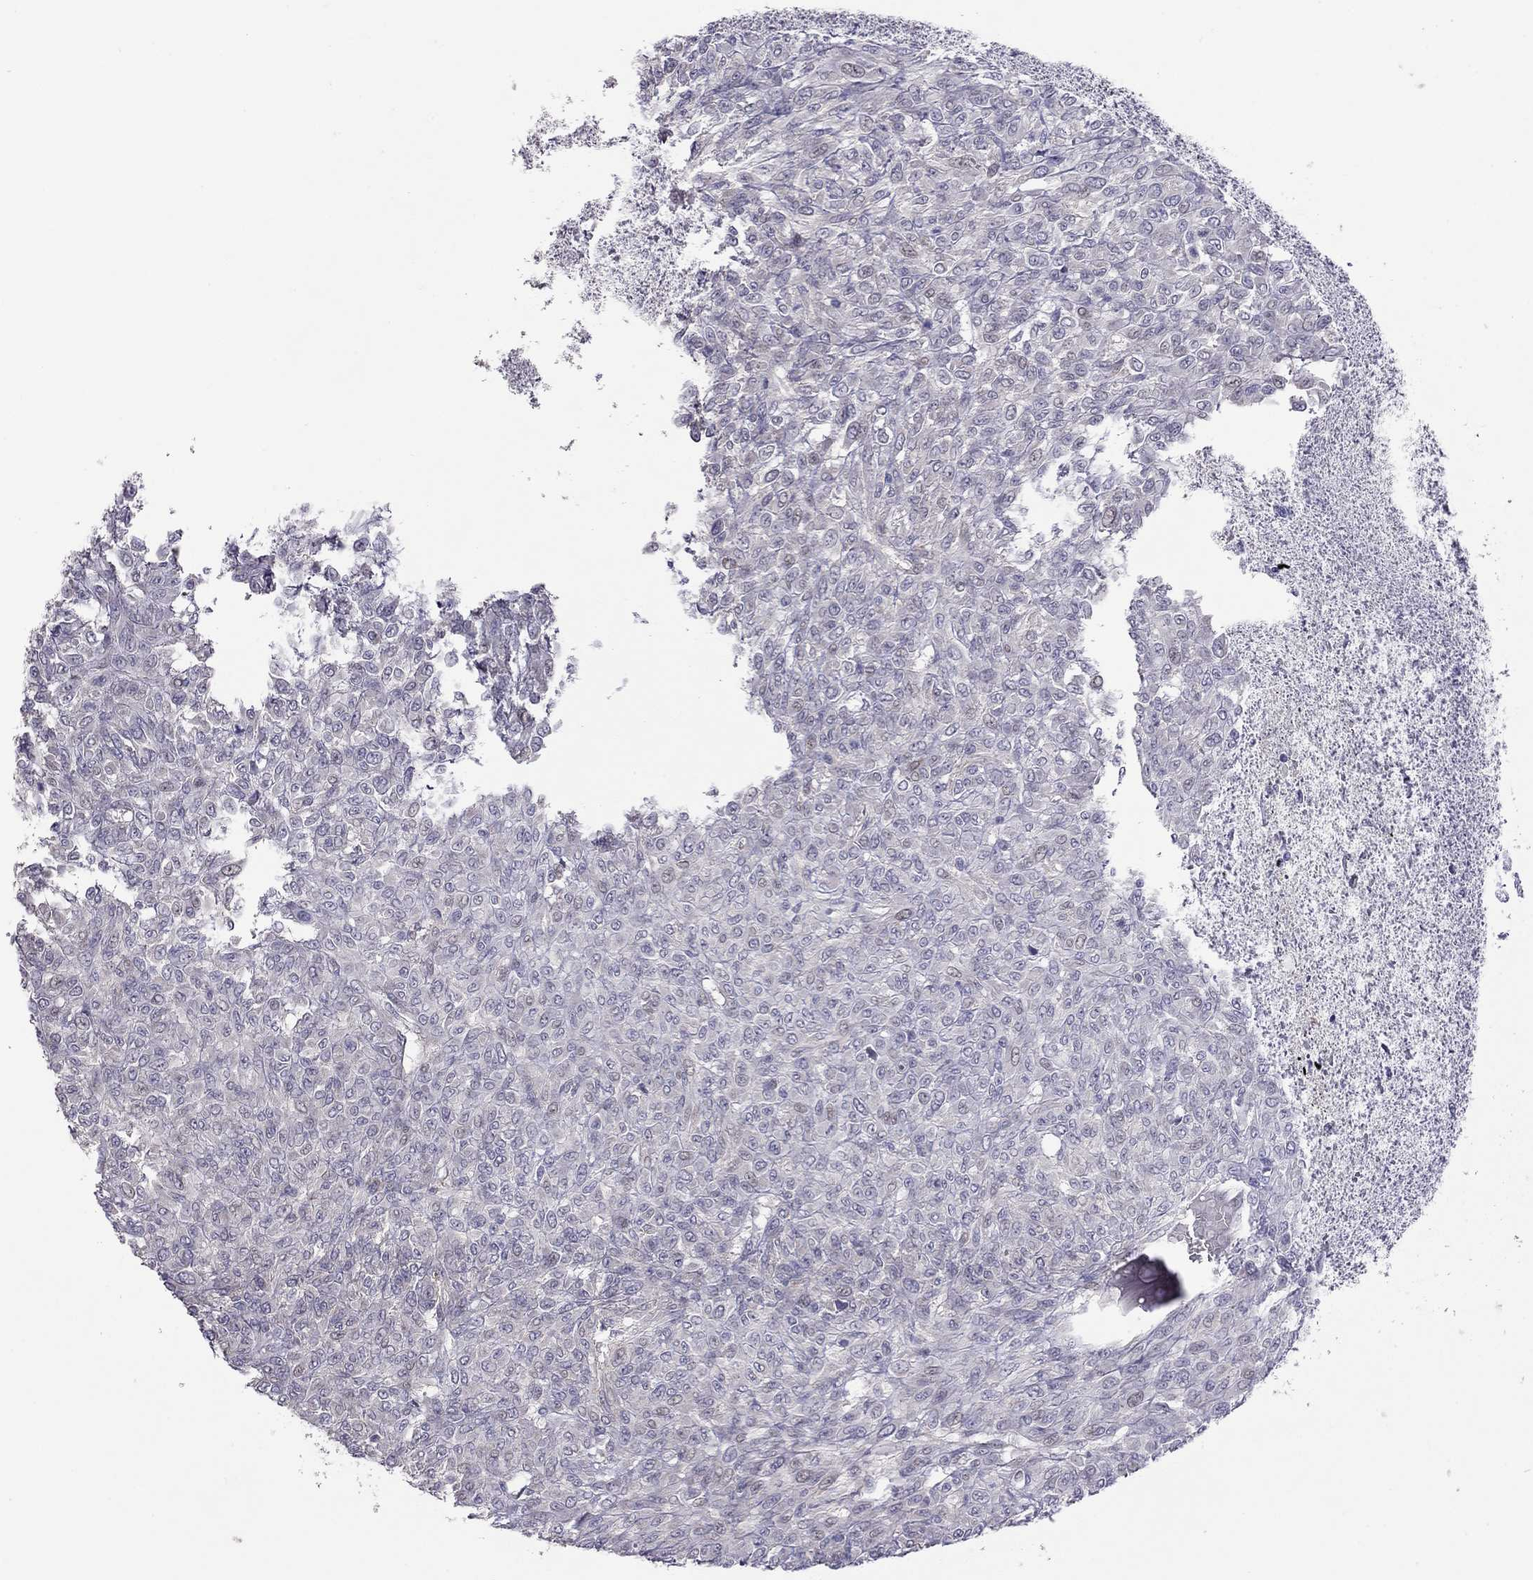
{"staining": {"intensity": "negative", "quantity": "none", "location": "none"}, "tissue": "renal cancer", "cell_type": "Tumor cells", "image_type": "cancer", "snomed": [{"axis": "morphology", "description": "Adenocarcinoma, NOS"}, {"axis": "topography", "description": "Kidney"}], "caption": "This is an IHC image of renal cancer. There is no expression in tumor cells.", "gene": "SYTL2", "patient": {"sex": "male", "age": 58}}